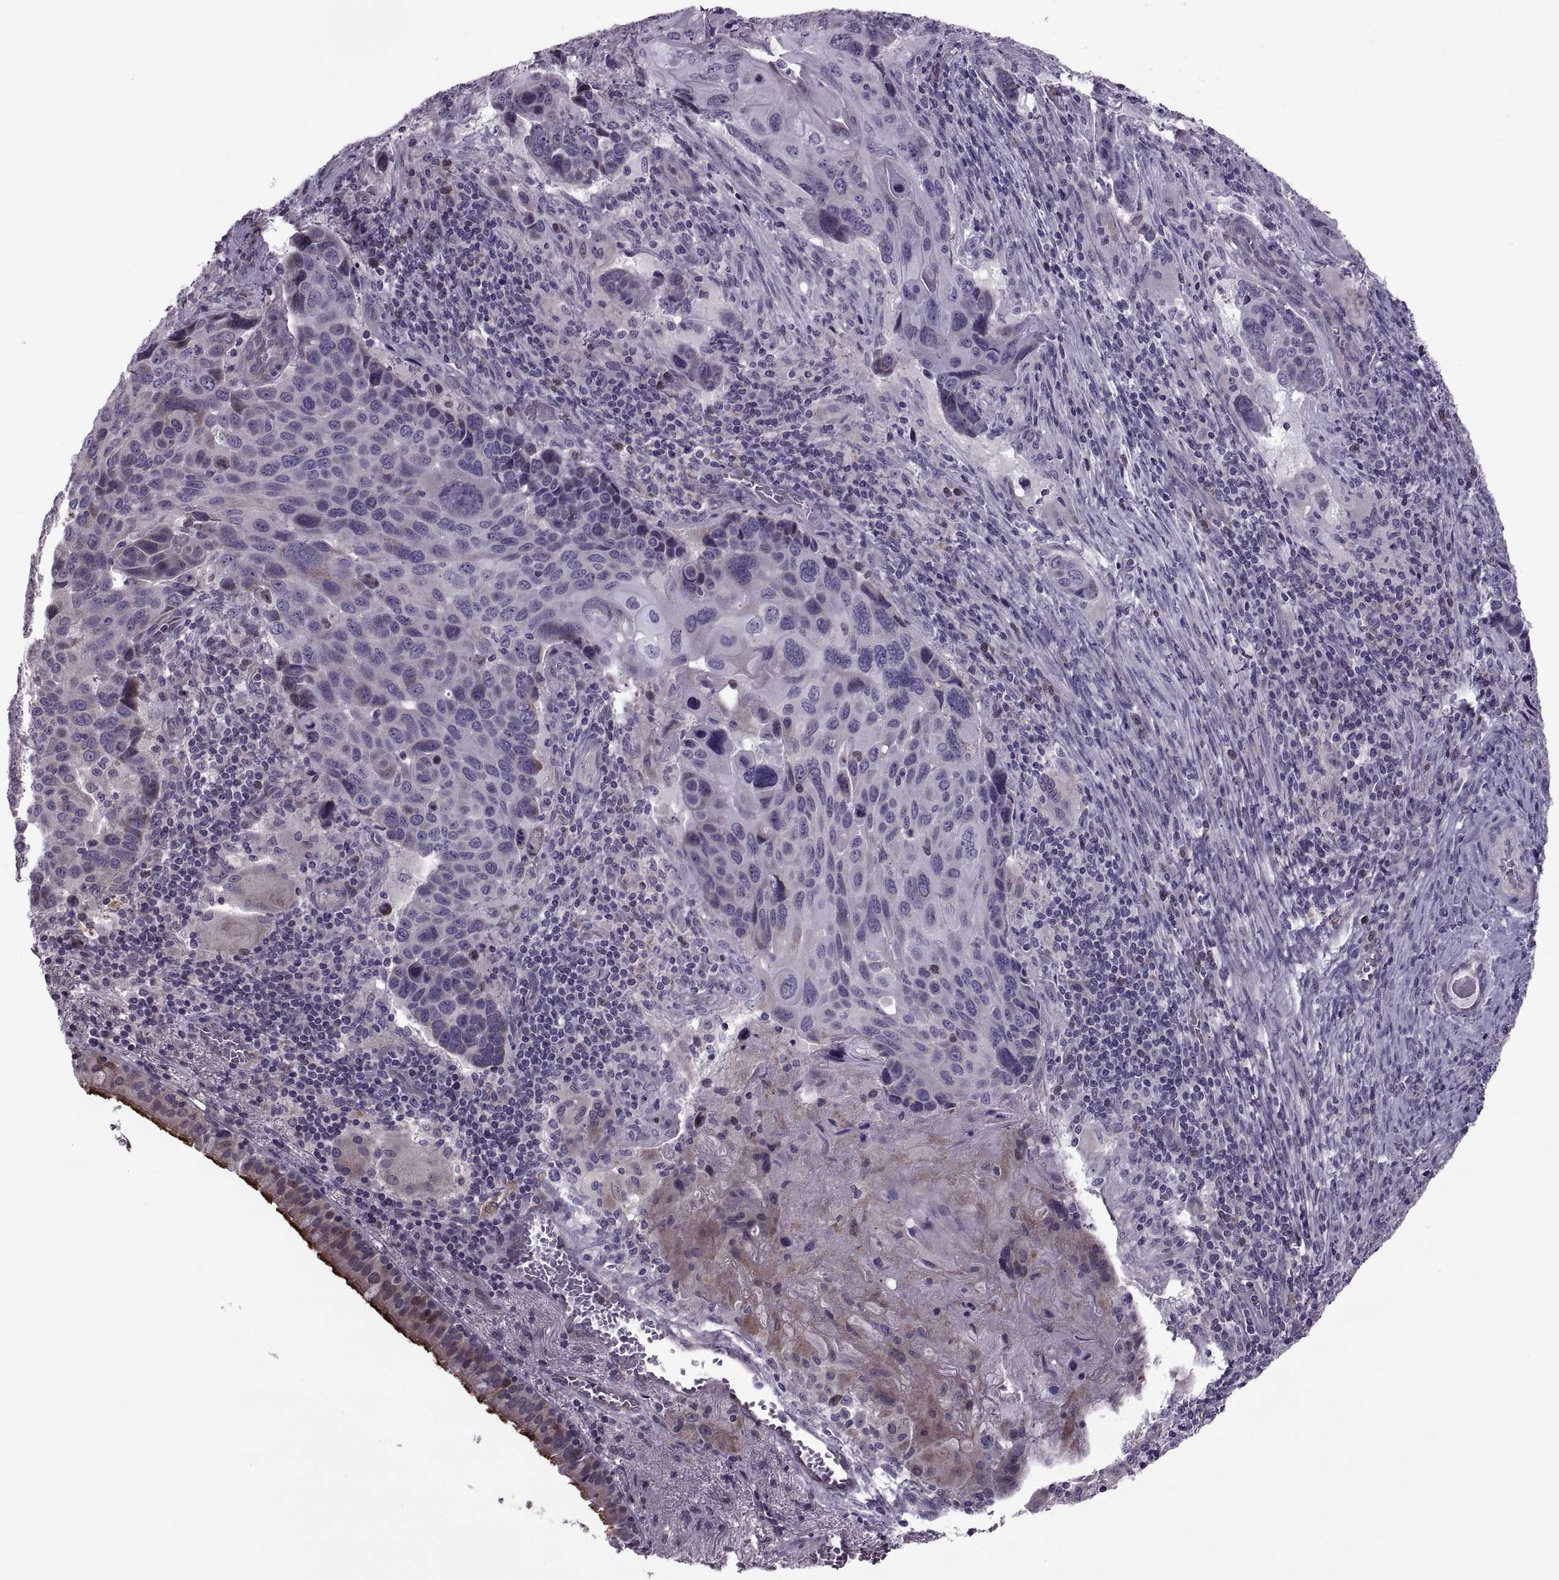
{"staining": {"intensity": "negative", "quantity": "none", "location": "none"}, "tissue": "lung cancer", "cell_type": "Tumor cells", "image_type": "cancer", "snomed": [{"axis": "morphology", "description": "Squamous cell carcinoma, NOS"}, {"axis": "topography", "description": "Lung"}], "caption": "This is an IHC histopathology image of squamous cell carcinoma (lung). There is no positivity in tumor cells.", "gene": "ODF3", "patient": {"sex": "male", "age": 68}}